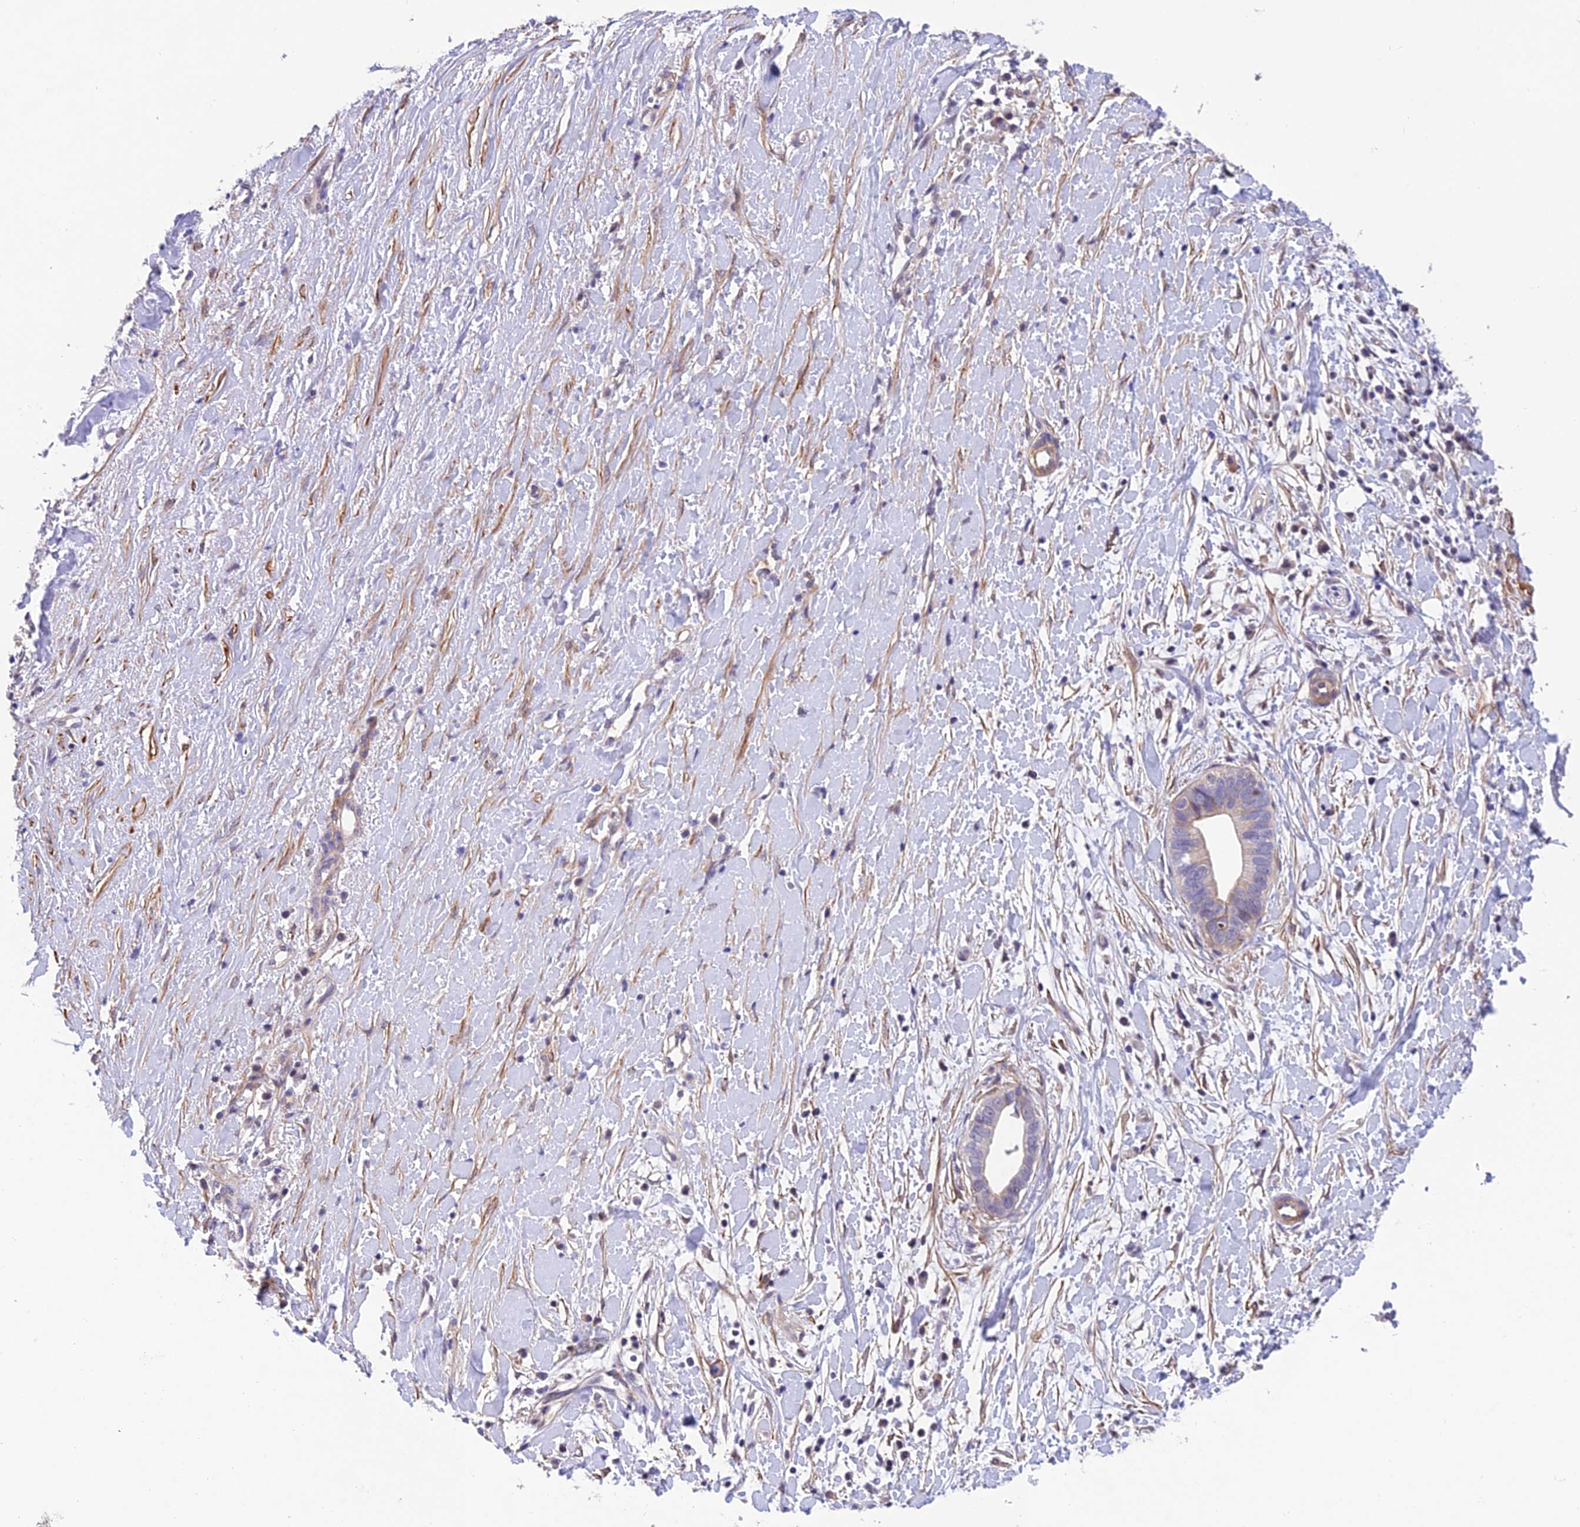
{"staining": {"intensity": "negative", "quantity": "none", "location": "none"}, "tissue": "liver cancer", "cell_type": "Tumor cells", "image_type": "cancer", "snomed": [{"axis": "morphology", "description": "Cholangiocarcinoma"}, {"axis": "topography", "description": "Liver"}], "caption": "An image of human liver cholangiocarcinoma is negative for staining in tumor cells.", "gene": "PSMB3", "patient": {"sex": "female", "age": 79}}